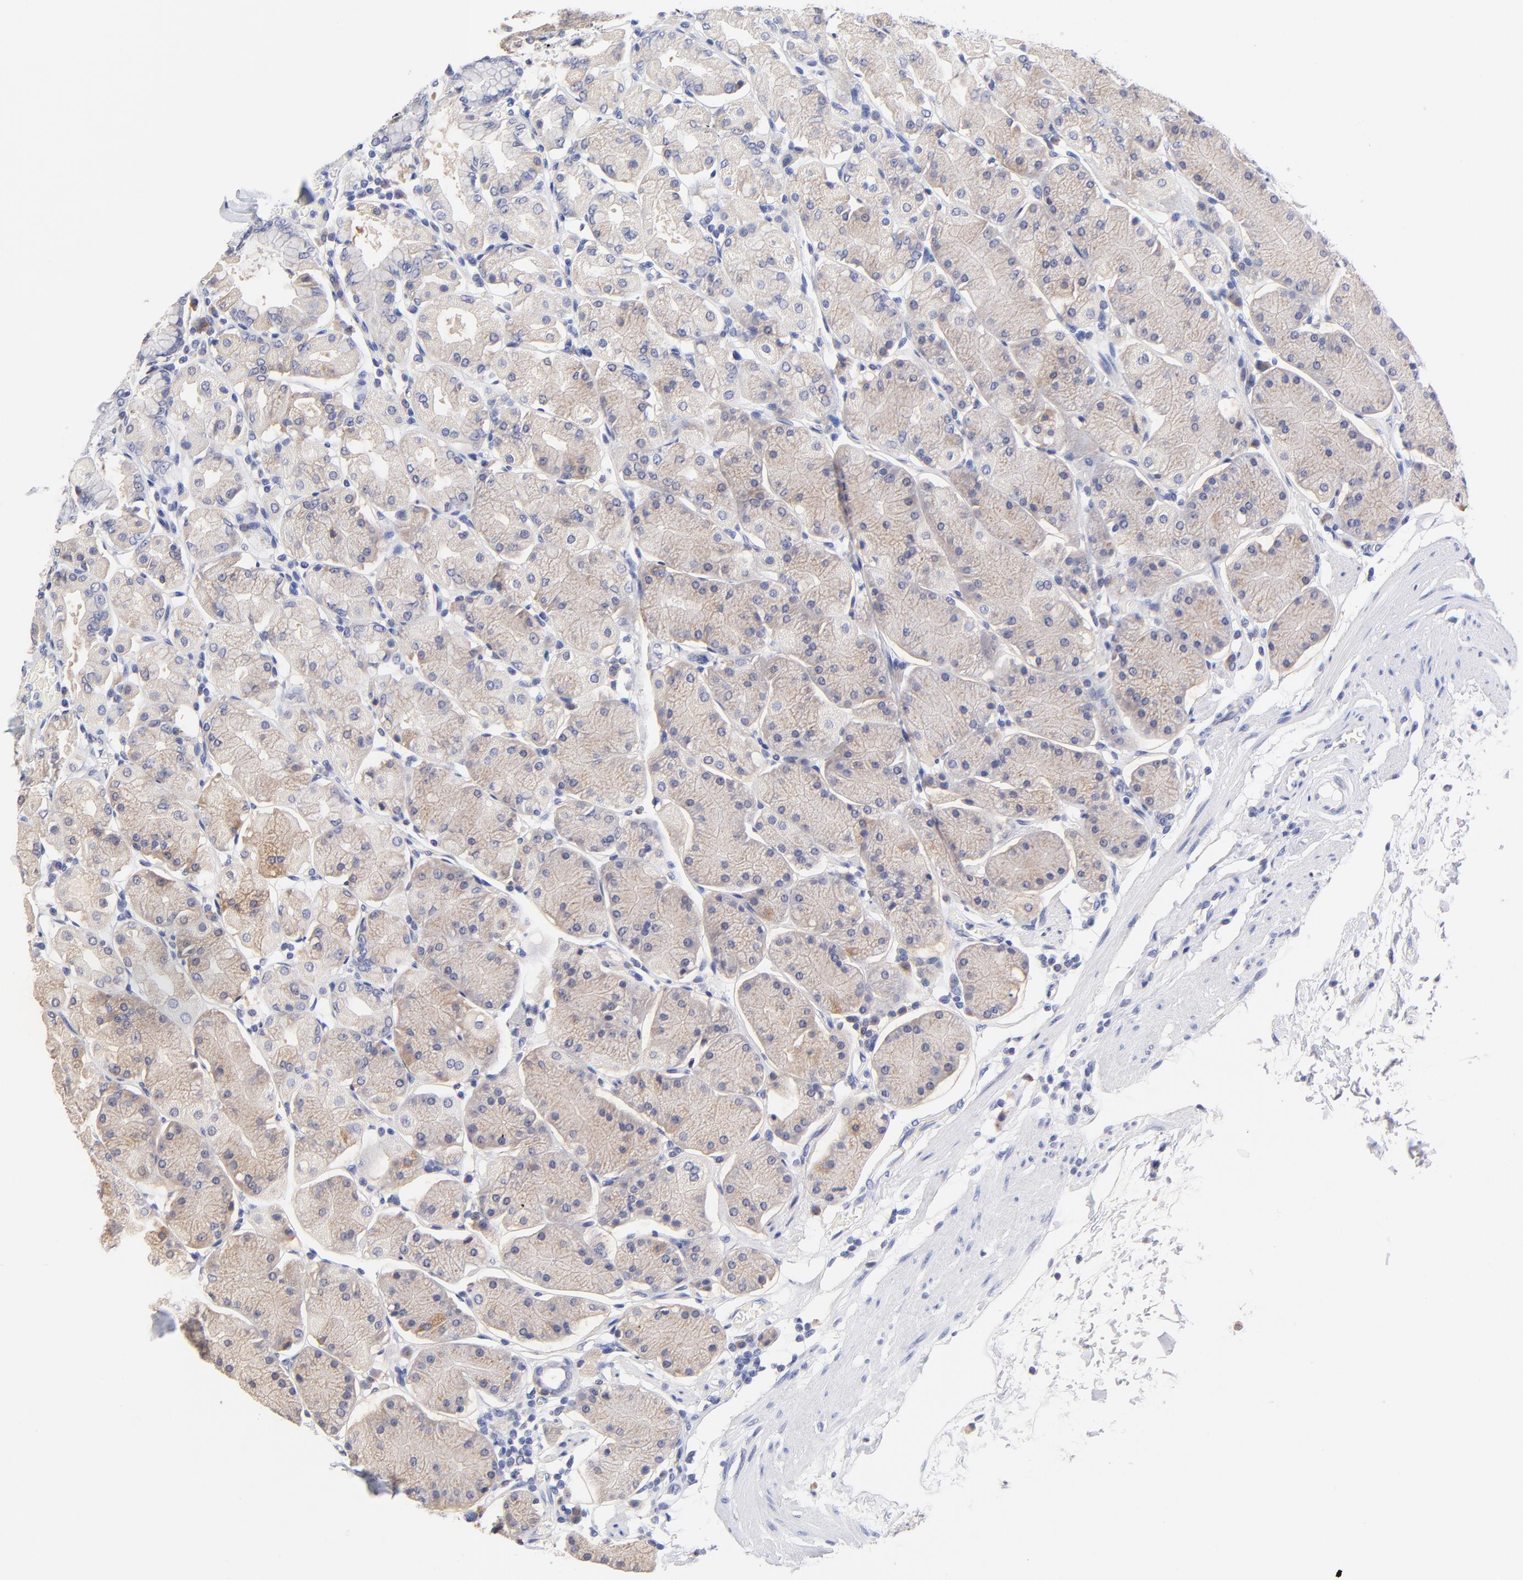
{"staining": {"intensity": "weak", "quantity": ">75%", "location": "cytoplasmic/membranous"}, "tissue": "stomach", "cell_type": "Glandular cells", "image_type": "normal", "snomed": [{"axis": "morphology", "description": "Normal tissue, NOS"}, {"axis": "topography", "description": "Stomach, upper"}, {"axis": "topography", "description": "Stomach"}], "caption": "Protein expression analysis of benign stomach exhibits weak cytoplasmic/membranous expression in approximately >75% of glandular cells. The staining was performed using DAB (3,3'-diaminobenzidine) to visualize the protein expression in brown, while the nuclei were stained in blue with hematoxylin (Magnification: 20x).", "gene": "LAX1", "patient": {"sex": "male", "age": 76}}